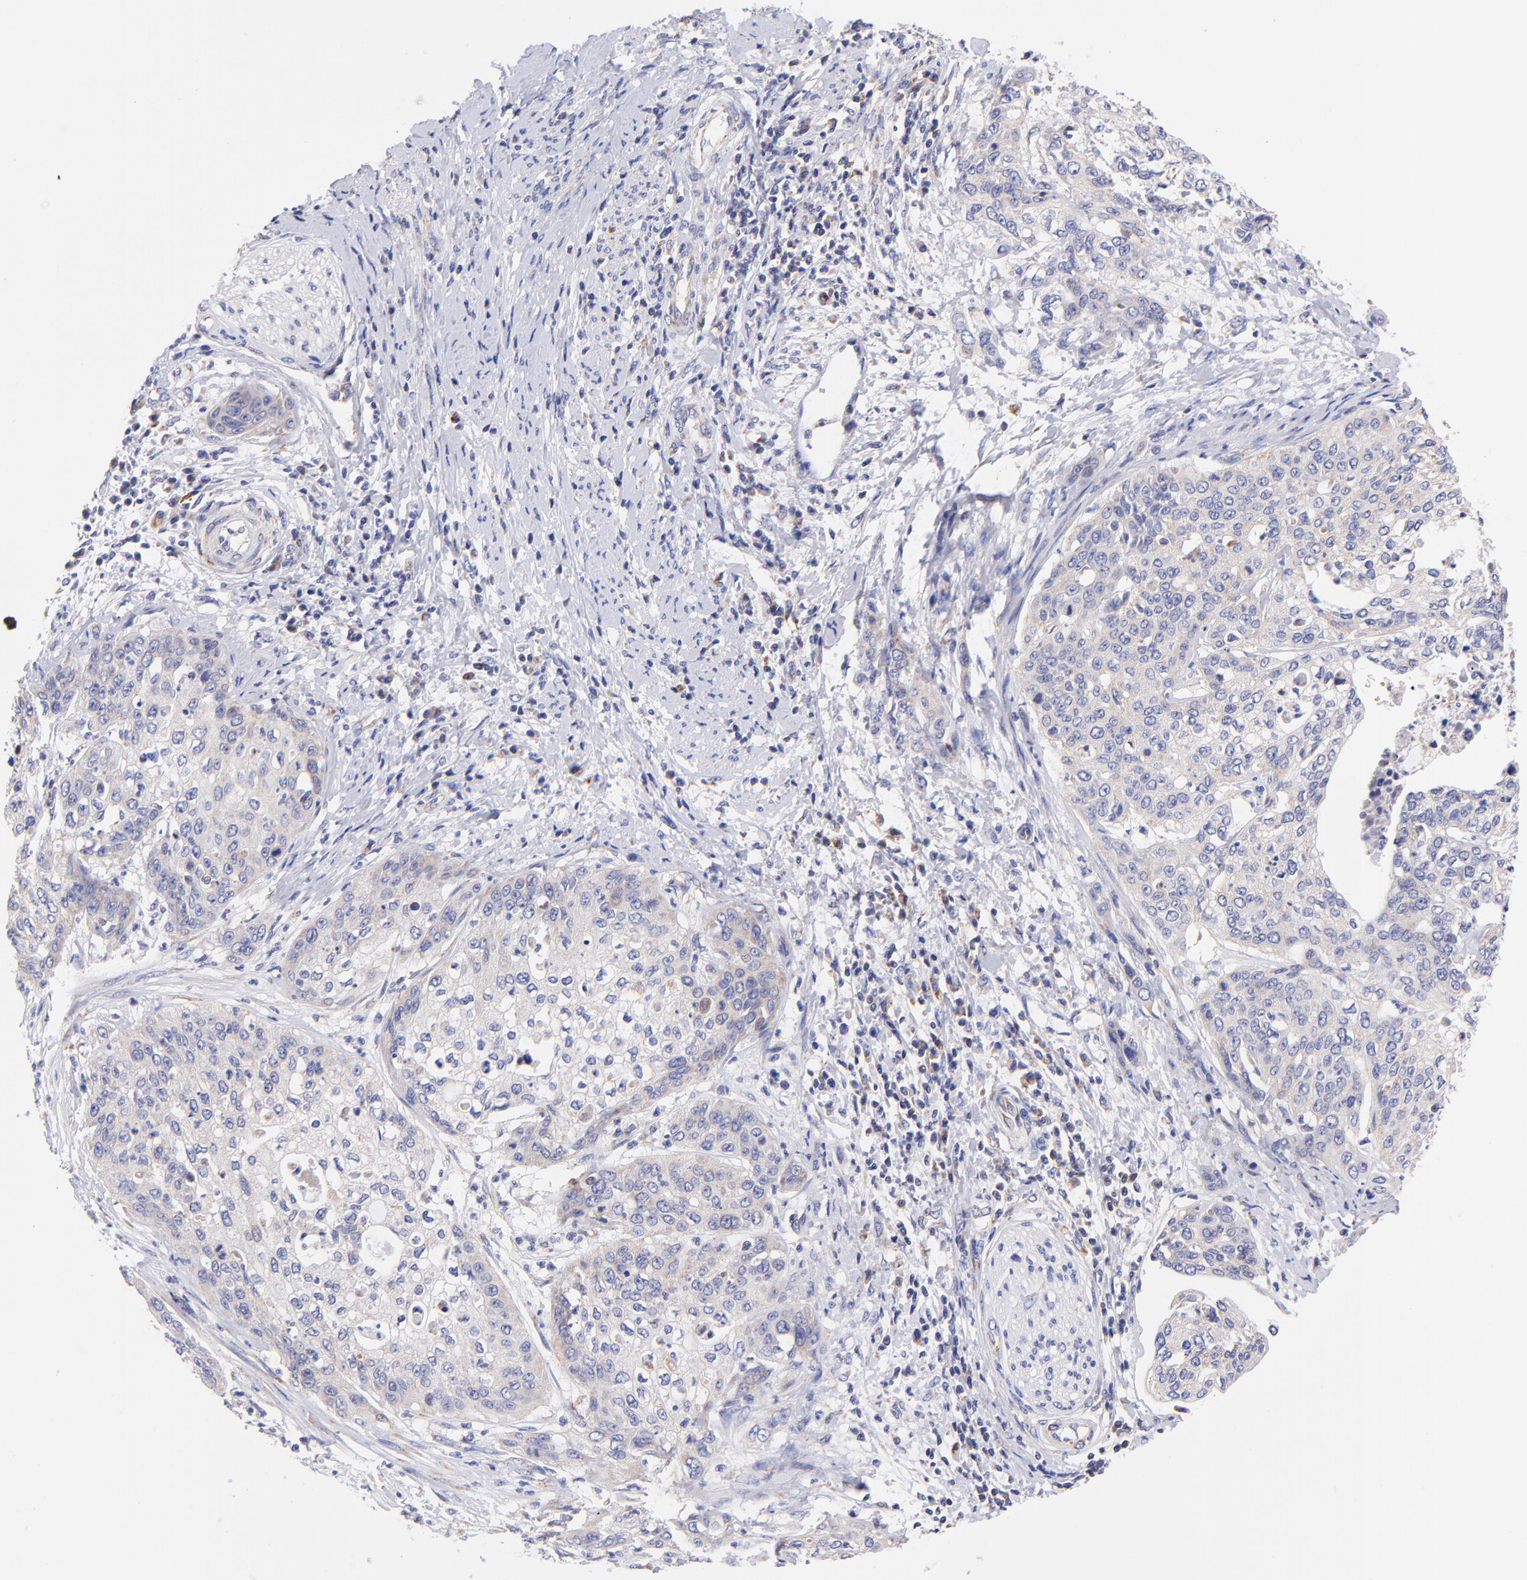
{"staining": {"intensity": "weak", "quantity": "25%-75%", "location": "cytoplasmic/membranous"}, "tissue": "cervical cancer", "cell_type": "Tumor cells", "image_type": "cancer", "snomed": [{"axis": "morphology", "description": "Squamous cell carcinoma, NOS"}, {"axis": "topography", "description": "Cervix"}], "caption": "A brown stain labels weak cytoplasmic/membranous expression of a protein in human squamous cell carcinoma (cervical) tumor cells. Nuclei are stained in blue.", "gene": "NDUFB7", "patient": {"sex": "female", "age": 41}}